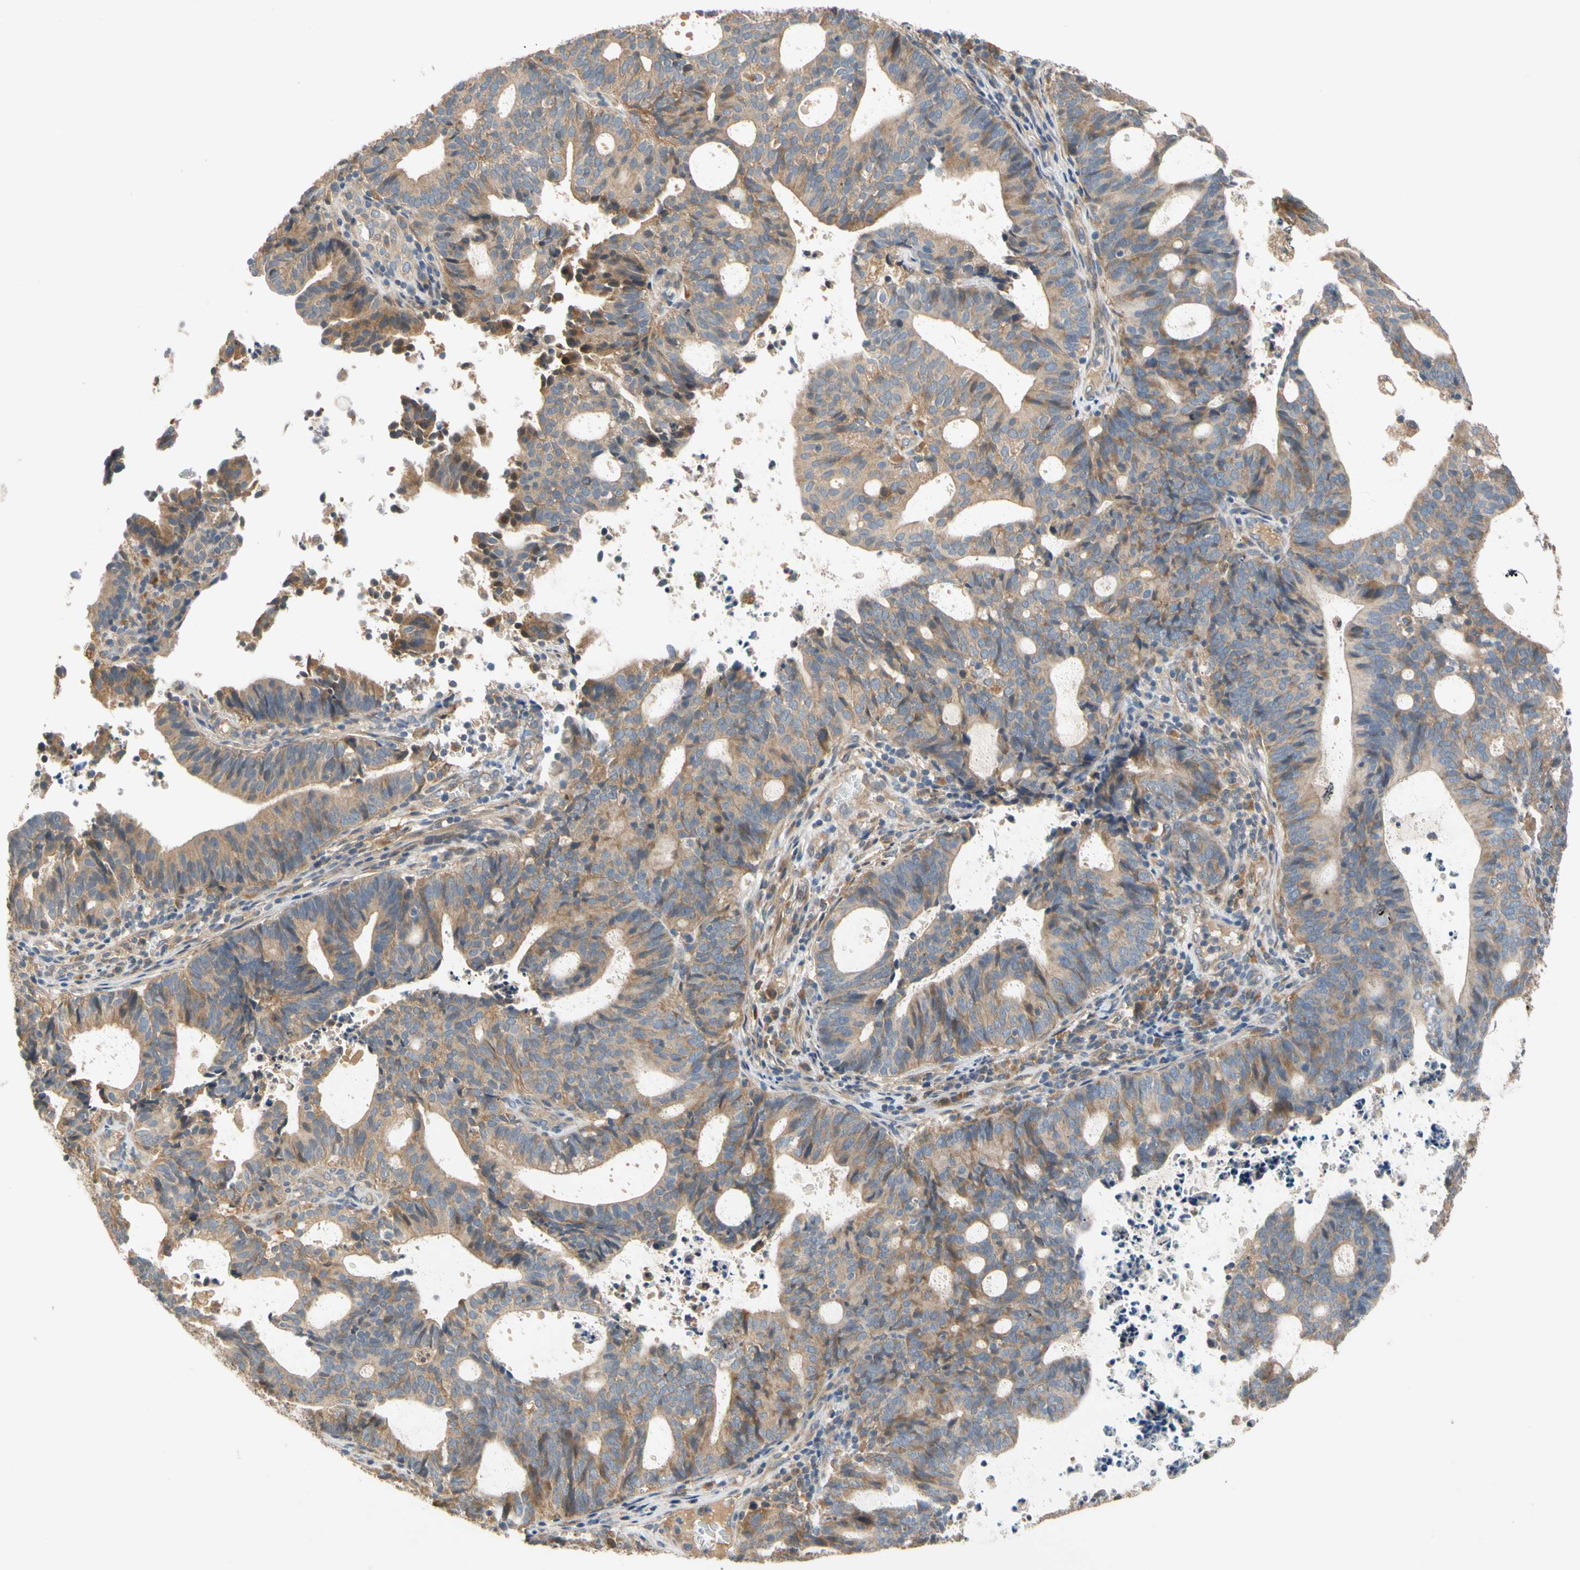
{"staining": {"intensity": "moderate", "quantity": ">75%", "location": "cytoplasmic/membranous"}, "tissue": "endometrial cancer", "cell_type": "Tumor cells", "image_type": "cancer", "snomed": [{"axis": "morphology", "description": "Adenocarcinoma, NOS"}, {"axis": "topography", "description": "Uterus"}], "caption": "IHC histopathology image of neoplastic tissue: endometrial cancer stained using IHC displays medium levels of moderate protein expression localized specifically in the cytoplasmic/membranous of tumor cells, appearing as a cytoplasmic/membranous brown color.", "gene": "USP46", "patient": {"sex": "female", "age": 83}}